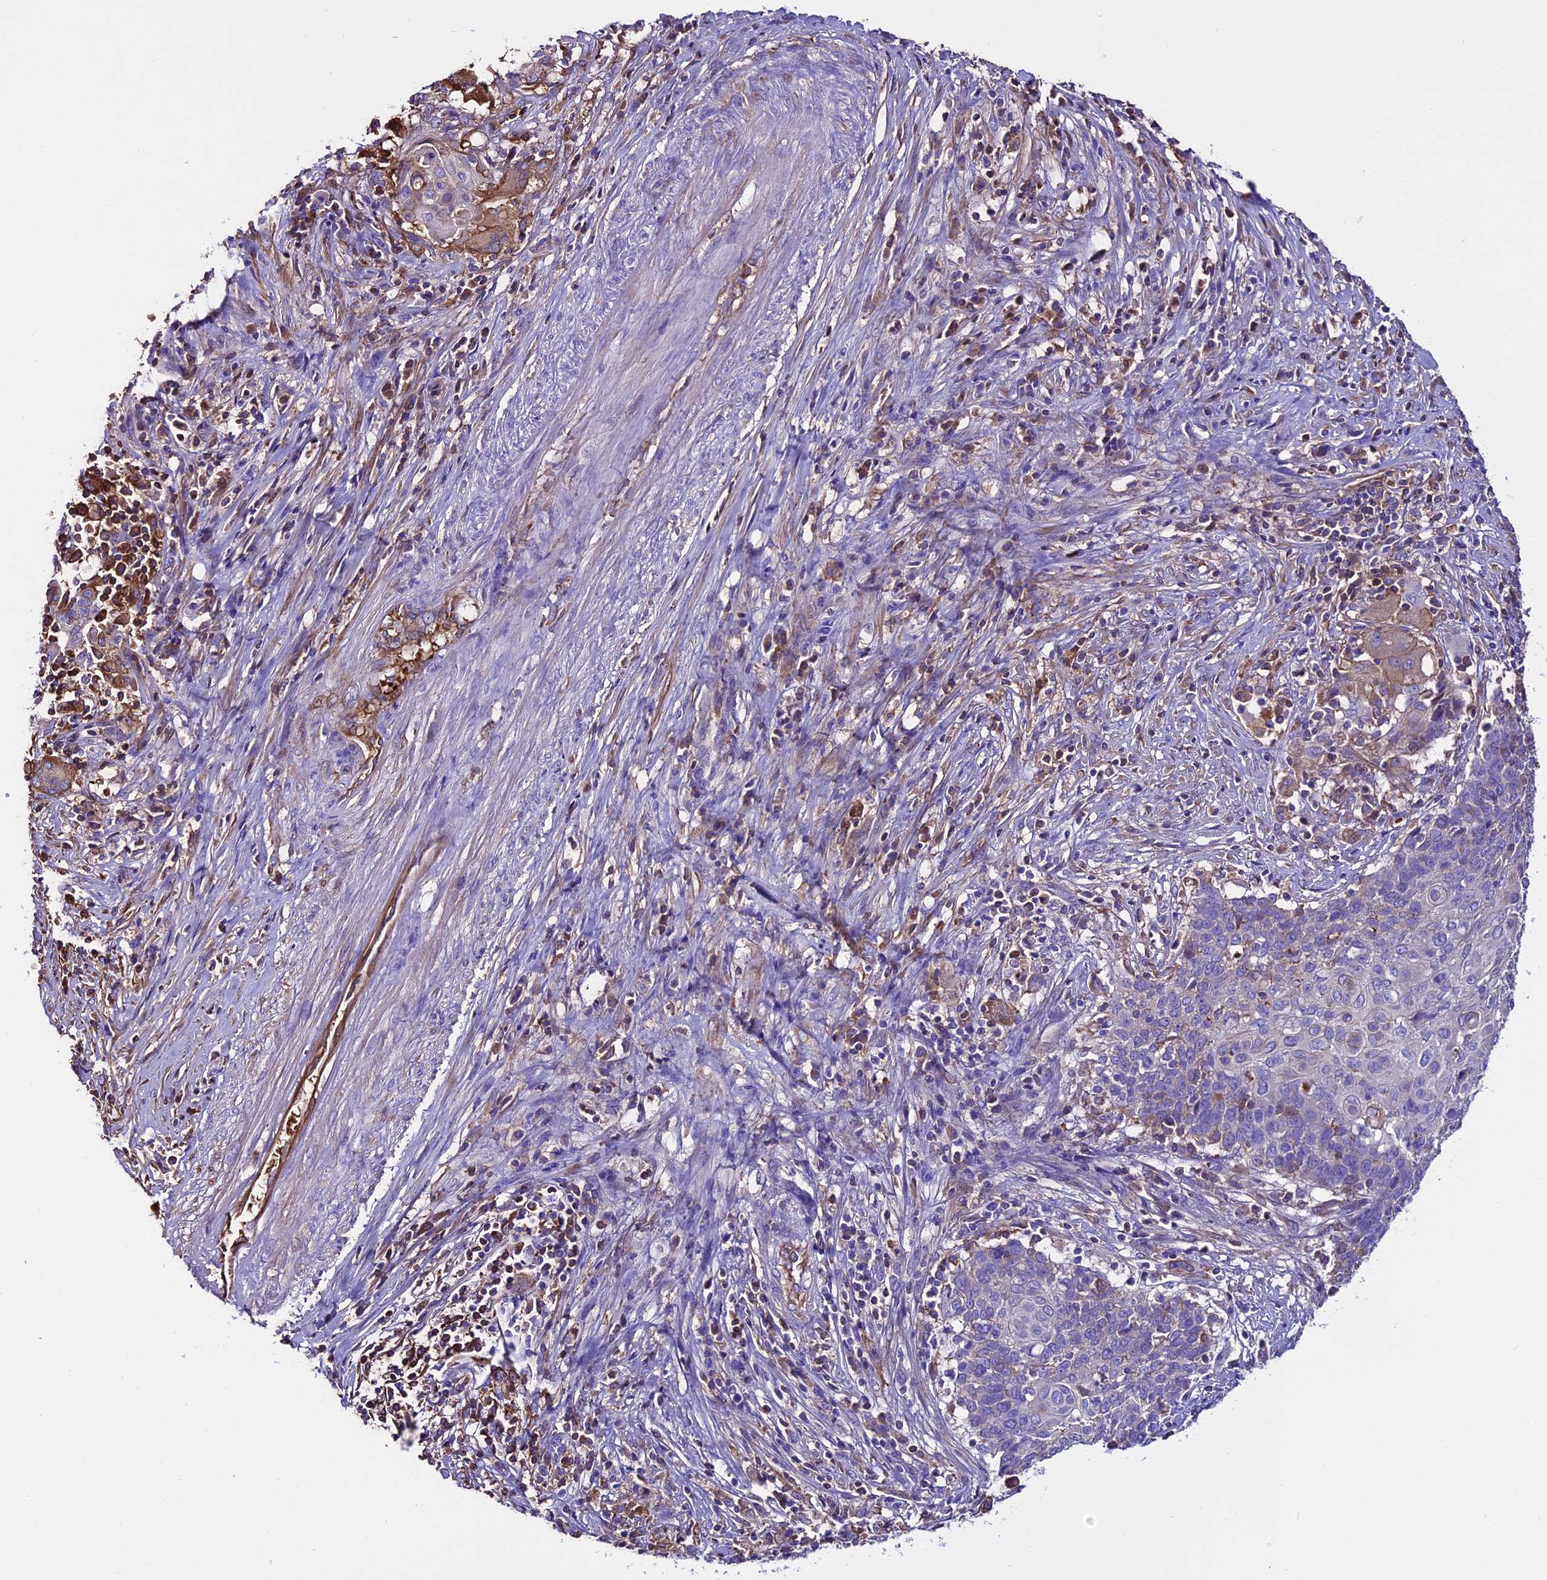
{"staining": {"intensity": "negative", "quantity": "none", "location": "none"}, "tissue": "cervical cancer", "cell_type": "Tumor cells", "image_type": "cancer", "snomed": [{"axis": "morphology", "description": "Squamous cell carcinoma, NOS"}, {"axis": "topography", "description": "Cervix"}], "caption": "High power microscopy photomicrograph of an IHC image of cervical cancer, revealing no significant expression in tumor cells.", "gene": "TCP11L2", "patient": {"sex": "female", "age": 39}}